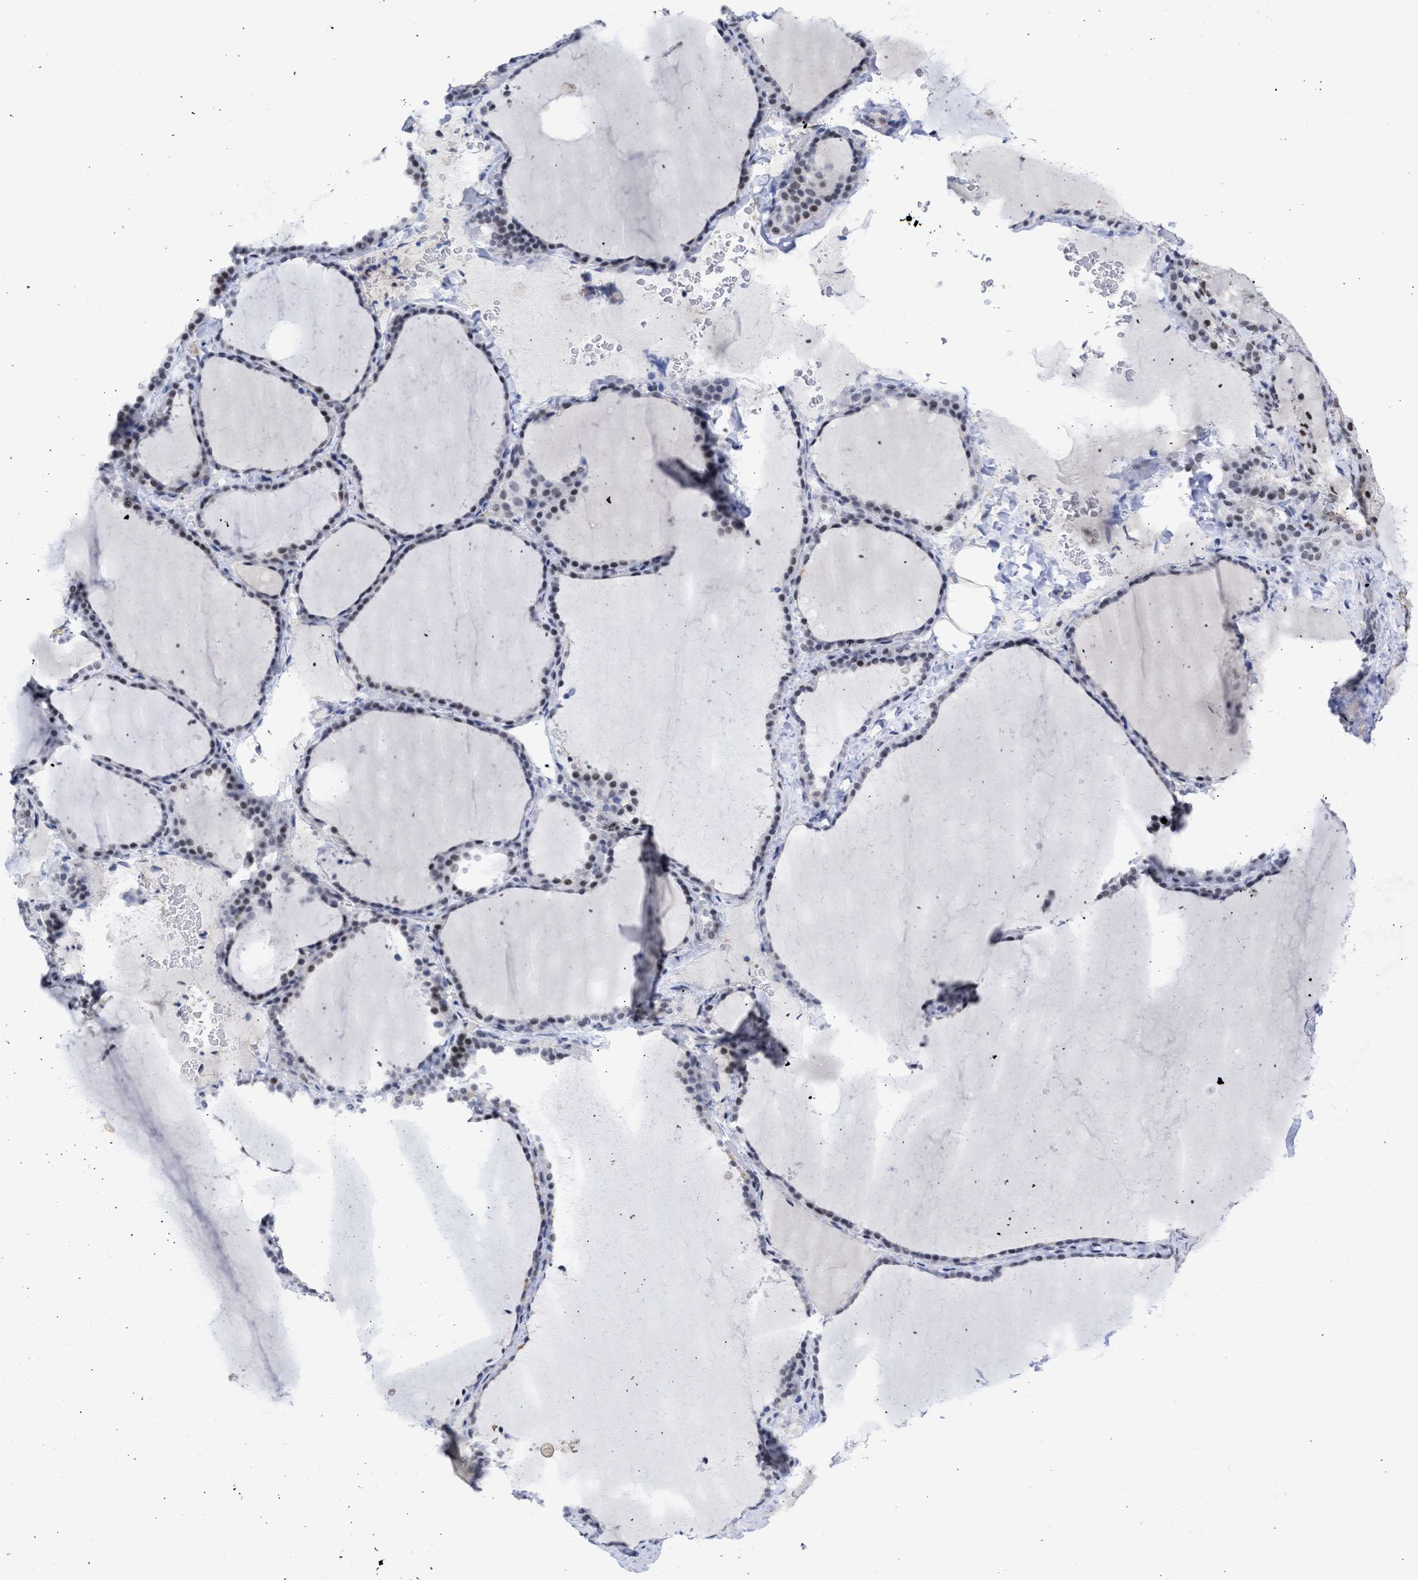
{"staining": {"intensity": "moderate", "quantity": ">75%", "location": "nuclear"}, "tissue": "thyroid gland", "cell_type": "Glandular cells", "image_type": "normal", "snomed": [{"axis": "morphology", "description": "Normal tissue, NOS"}, {"axis": "topography", "description": "Thyroid gland"}], "caption": "IHC histopathology image of benign human thyroid gland stained for a protein (brown), which displays medium levels of moderate nuclear staining in approximately >75% of glandular cells.", "gene": "DDX41", "patient": {"sex": "female", "age": 28}}